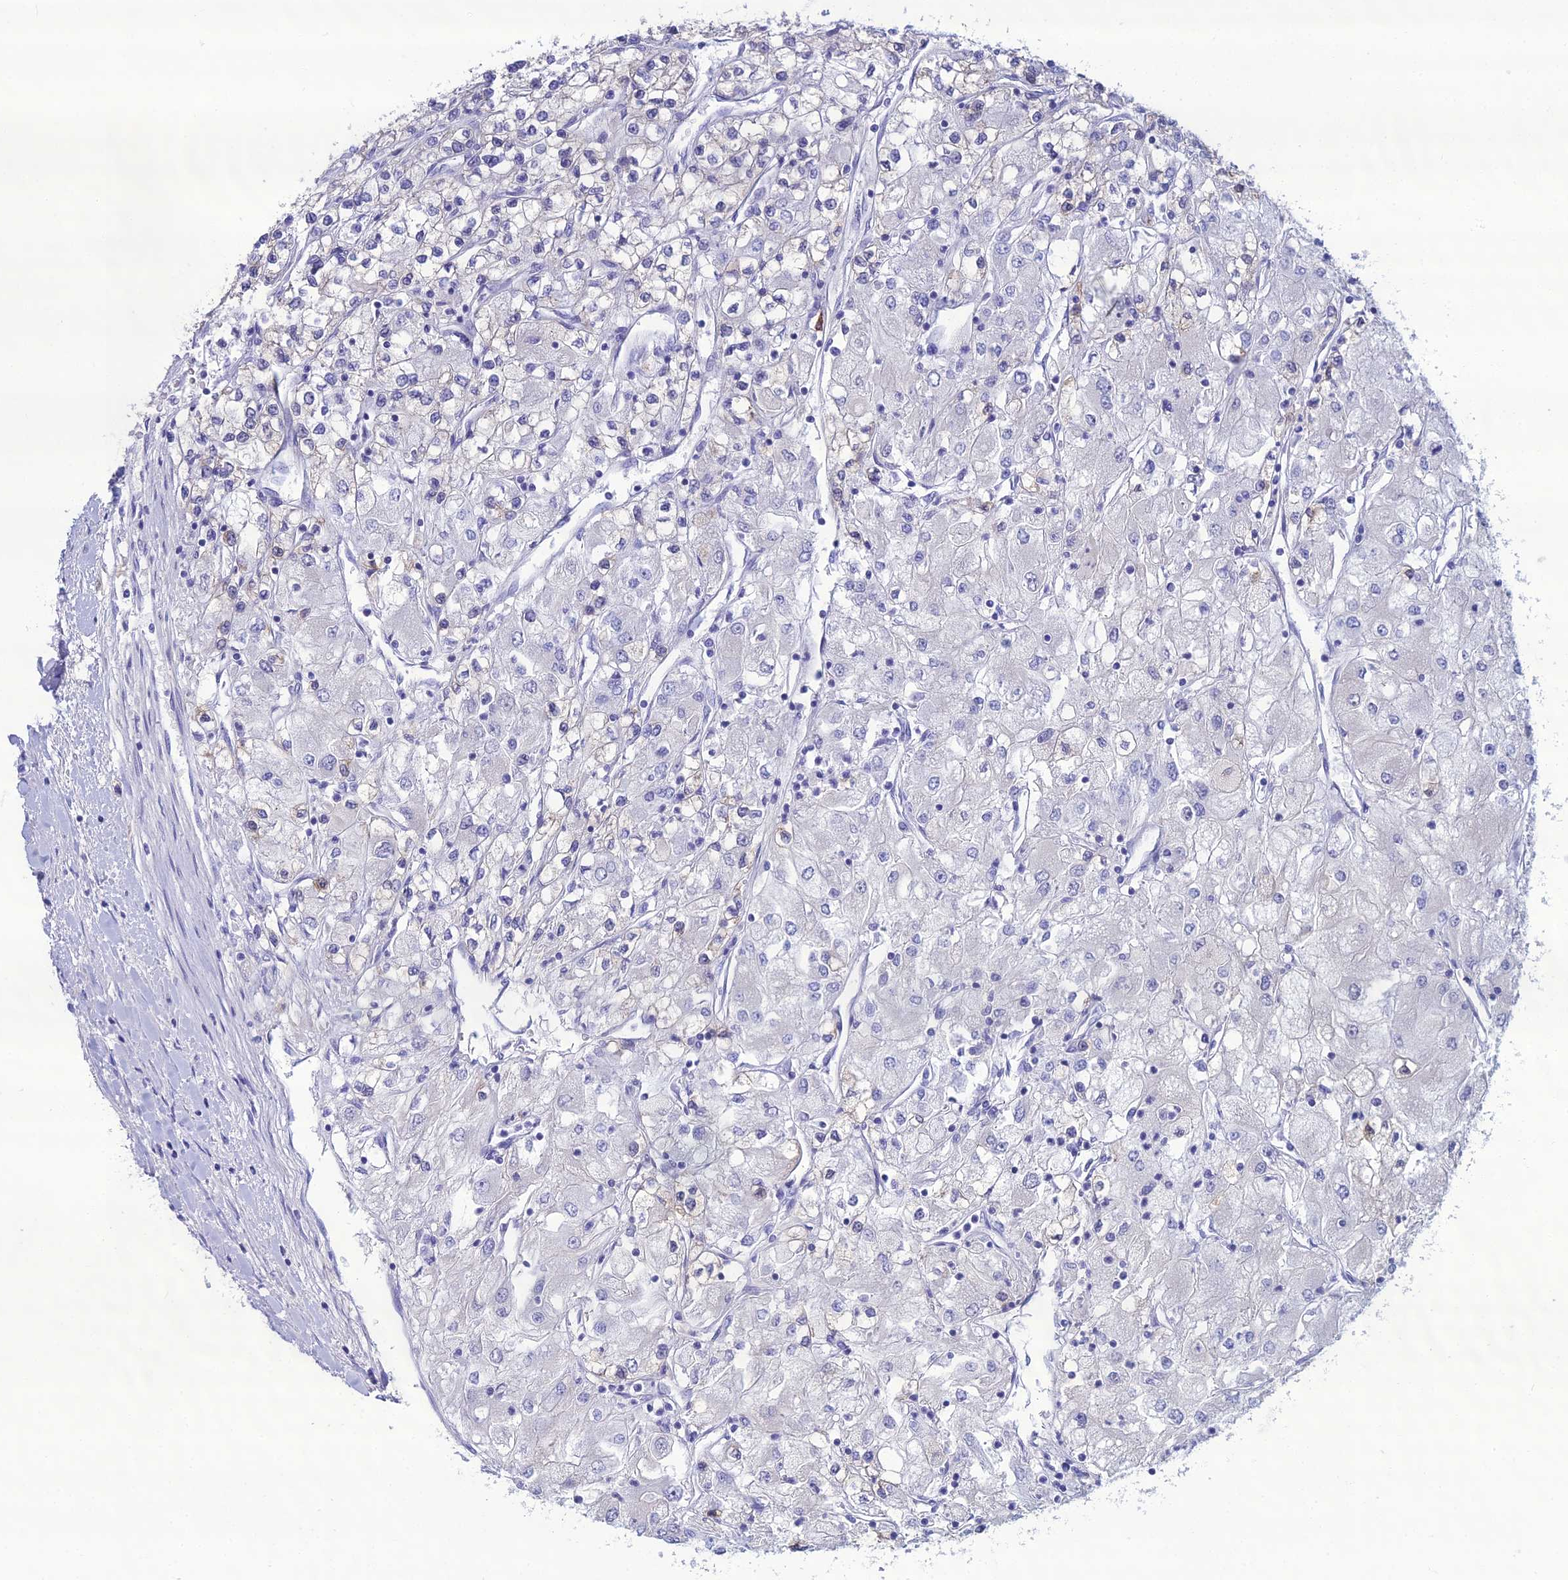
{"staining": {"intensity": "negative", "quantity": "none", "location": "none"}, "tissue": "renal cancer", "cell_type": "Tumor cells", "image_type": "cancer", "snomed": [{"axis": "morphology", "description": "Adenocarcinoma, NOS"}, {"axis": "topography", "description": "Kidney"}], "caption": "The immunohistochemistry micrograph has no significant staining in tumor cells of renal adenocarcinoma tissue.", "gene": "CRB2", "patient": {"sex": "male", "age": 80}}